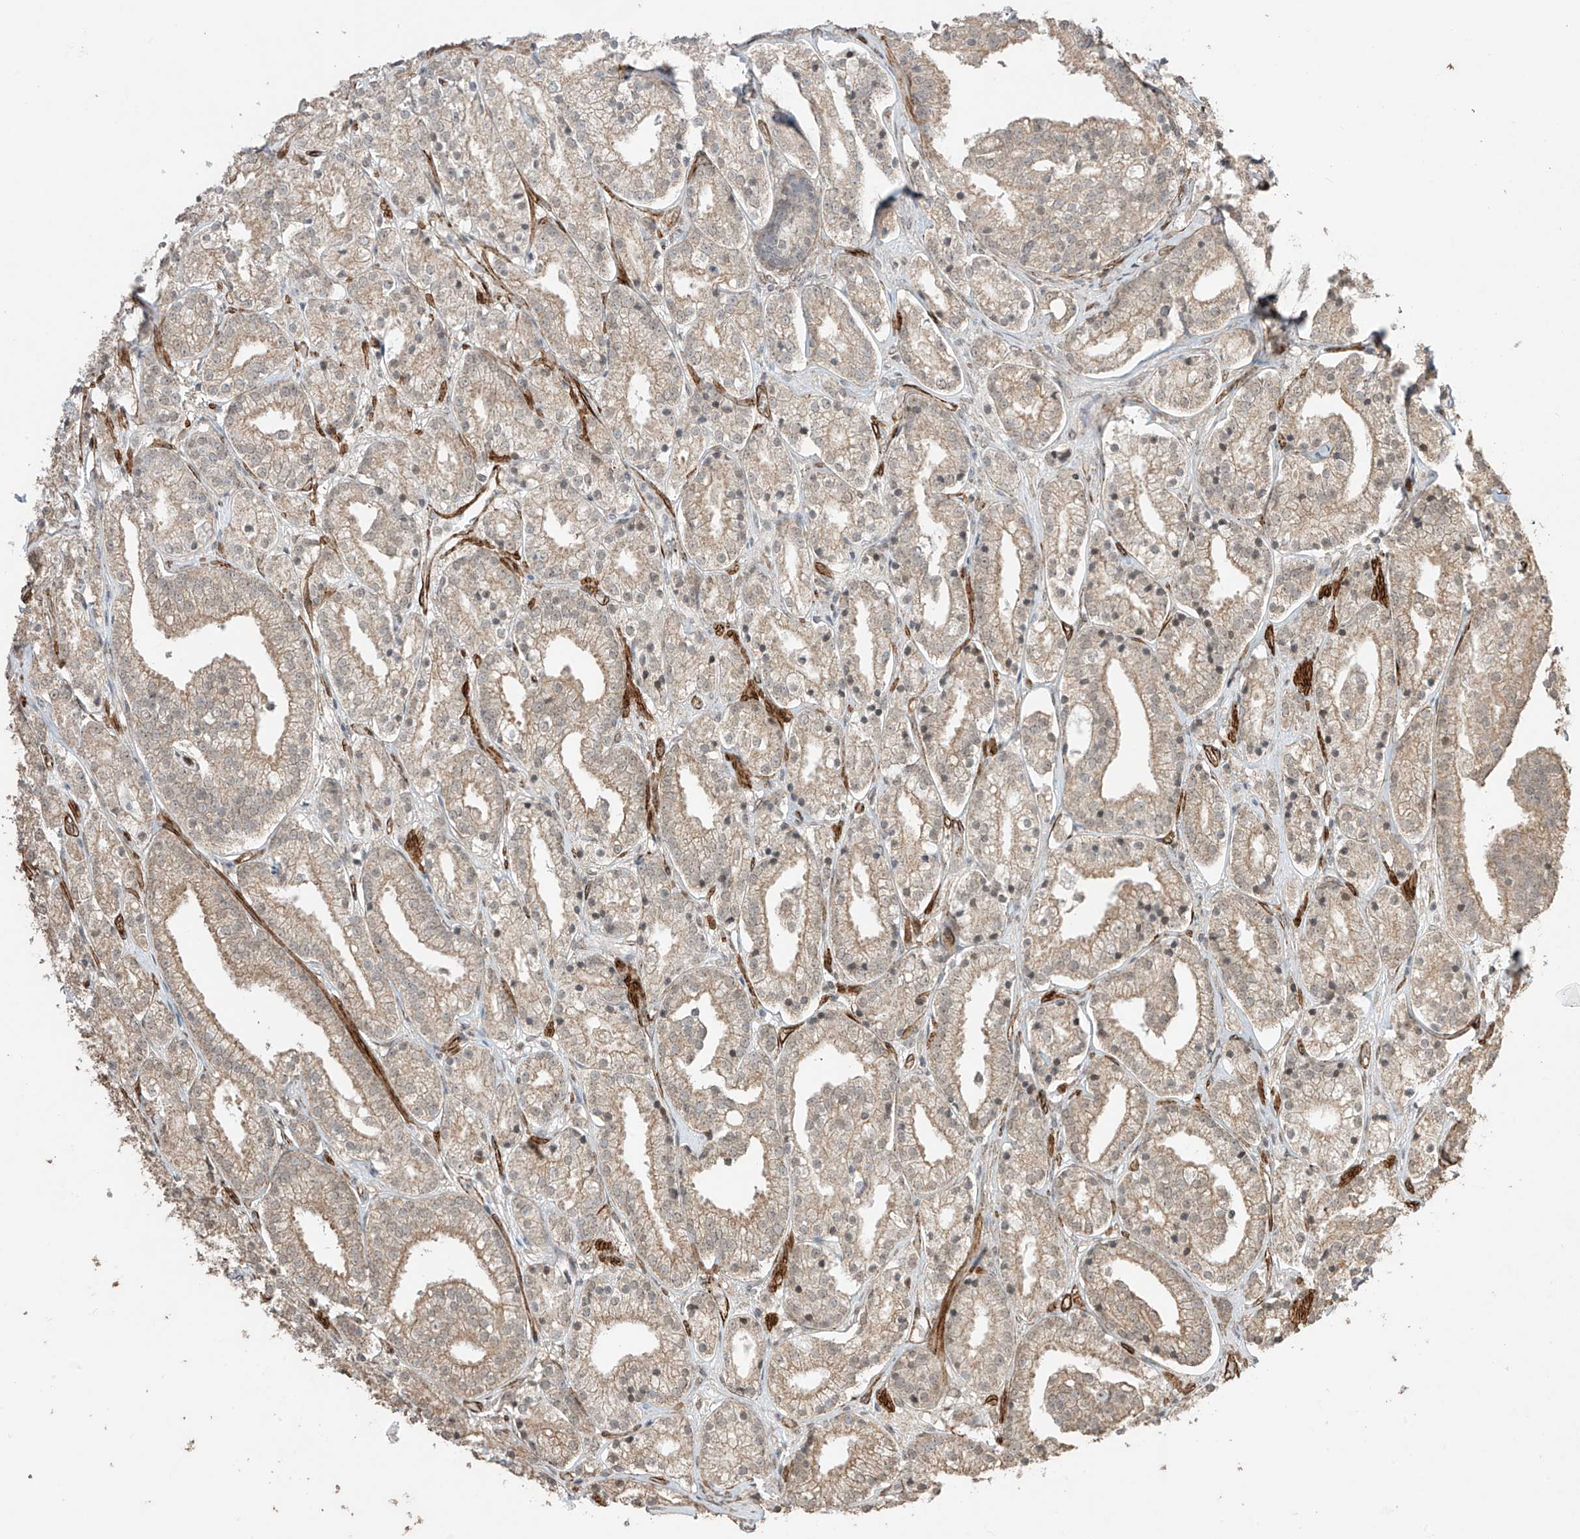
{"staining": {"intensity": "weak", "quantity": ">75%", "location": "cytoplasmic/membranous"}, "tissue": "prostate cancer", "cell_type": "Tumor cells", "image_type": "cancer", "snomed": [{"axis": "morphology", "description": "Adenocarcinoma, High grade"}, {"axis": "topography", "description": "Prostate"}], "caption": "Protein expression analysis of prostate cancer demonstrates weak cytoplasmic/membranous staining in about >75% of tumor cells. Immunohistochemistry (ihc) stains the protein of interest in brown and the nuclei are stained blue.", "gene": "TTLL5", "patient": {"sex": "male", "age": 69}}